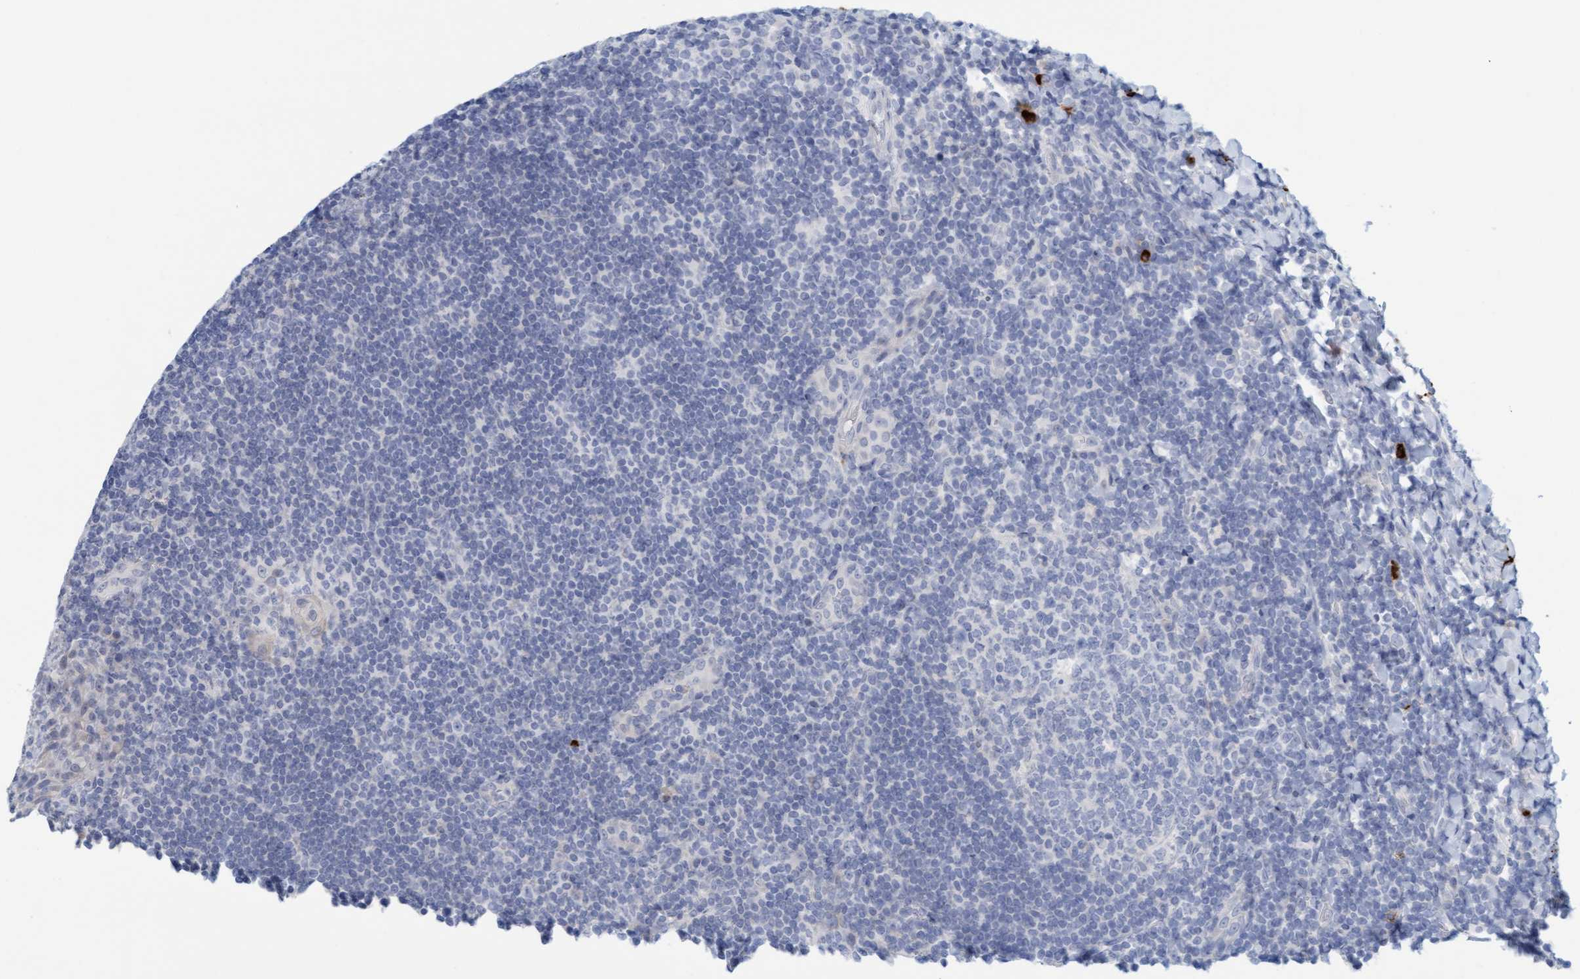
{"staining": {"intensity": "negative", "quantity": "none", "location": "none"}, "tissue": "tonsil", "cell_type": "Germinal center cells", "image_type": "normal", "snomed": [{"axis": "morphology", "description": "Normal tissue, NOS"}, {"axis": "topography", "description": "Tonsil"}], "caption": "Micrograph shows no significant protein expression in germinal center cells of normal tonsil. (Brightfield microscopy of DAB (3,3'-diaminobenzidine) immunohistochemistry (IHC) at high magnification).", "gene": "CPA3", "patient": {"sex": "male", "age": 37}}